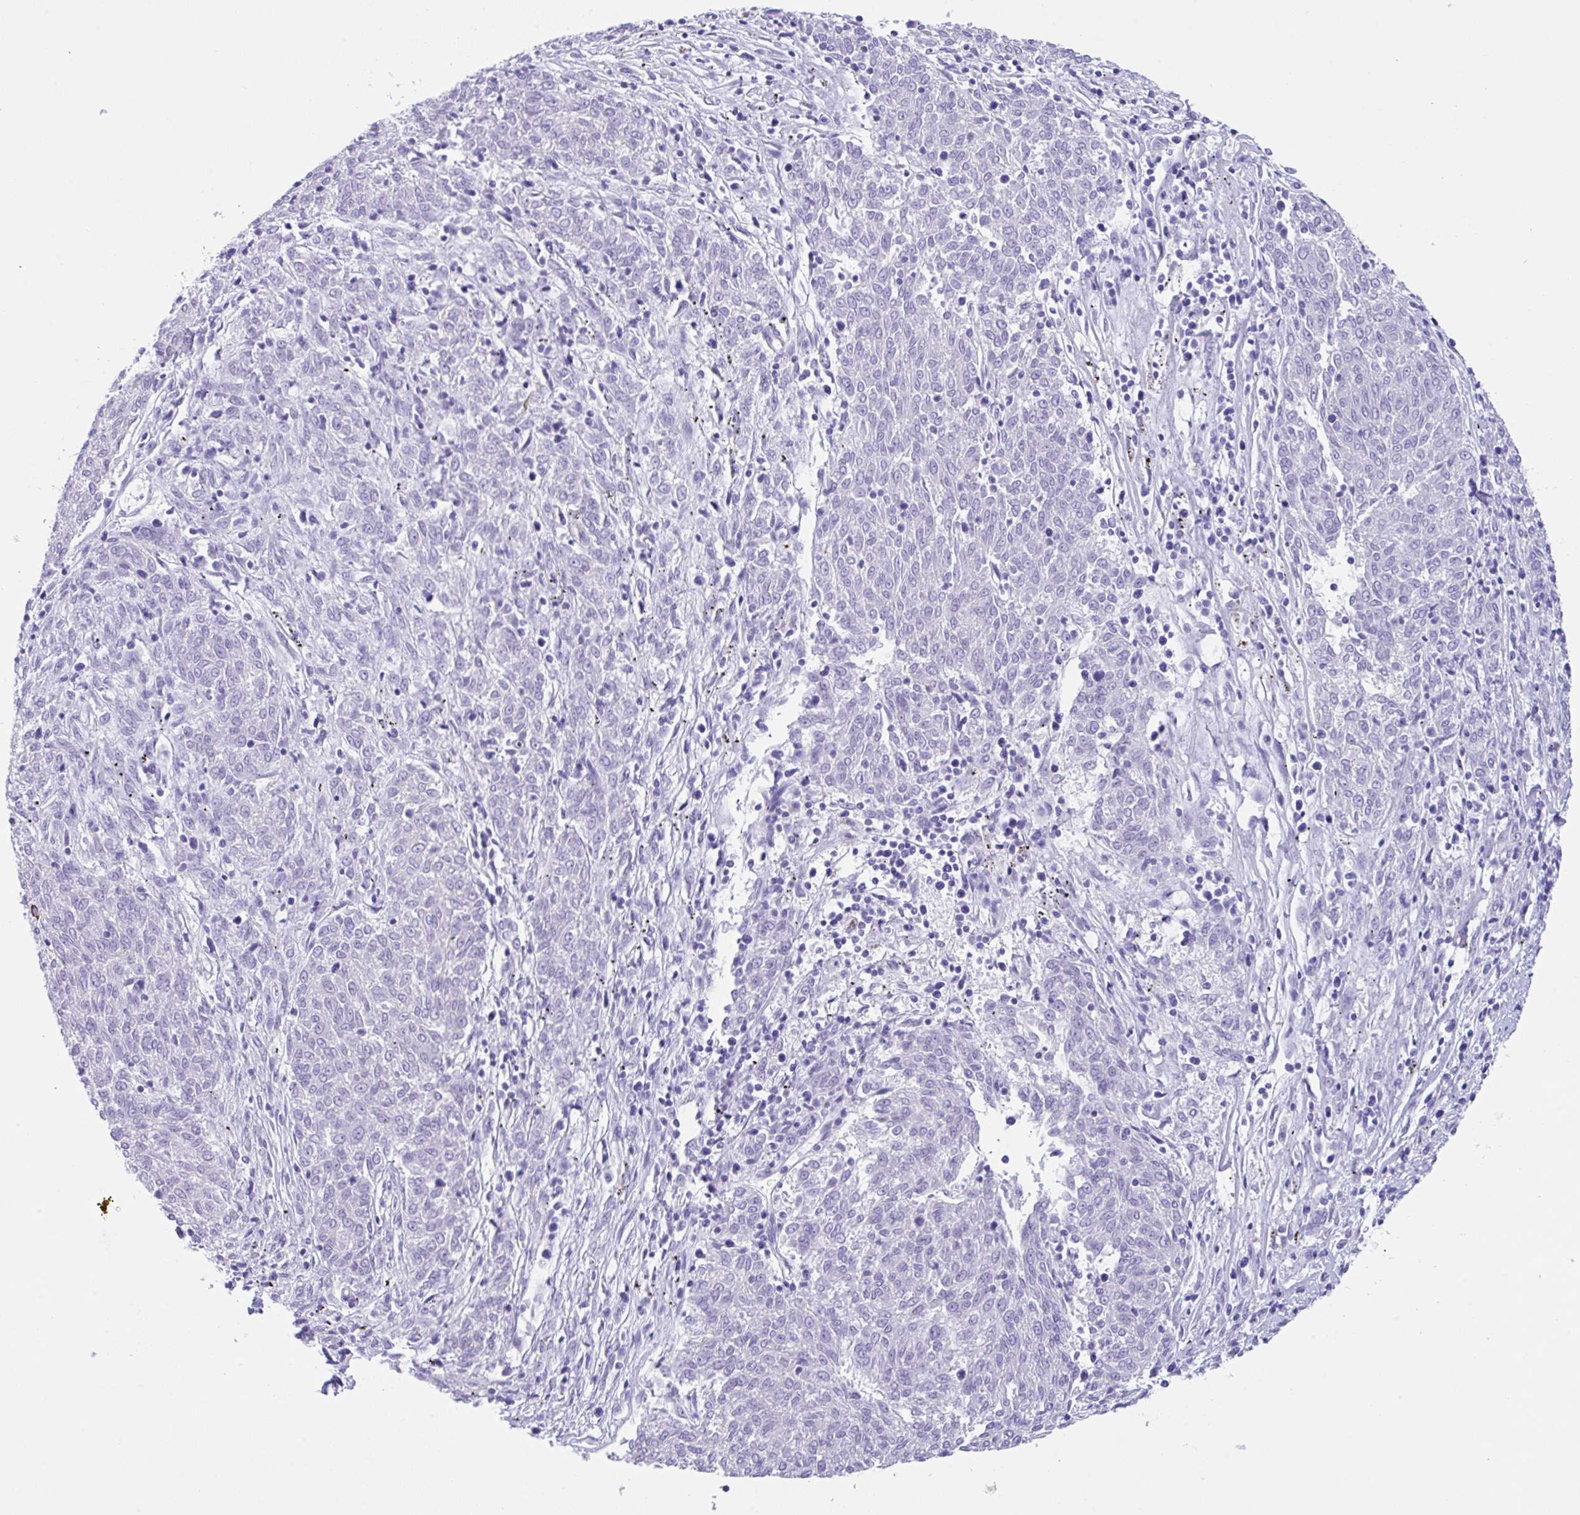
{"staining": {"intensity": "negative", "quantity": "none", "location": "none"}, "tissue": "melanoma", "cell_type": "Tumor cells", "image_type": "cancer", "snomed": [{"axis": "morphology", "description": "Malignant melanoma, NOS"}, {"axis": "topography", "description": "Skin"}], "caption": "Melanoma was stained to show a protein in brown. There is no significant expression in tumor cells. (Stains: DAB (3,3'-diaminobenzidine) IHC with hematoxylin counter stain, Microscopy: brightfield microscopy at high magnification).", "gene": "CPA1", "patient": {"sex": "female", "age": 72}}